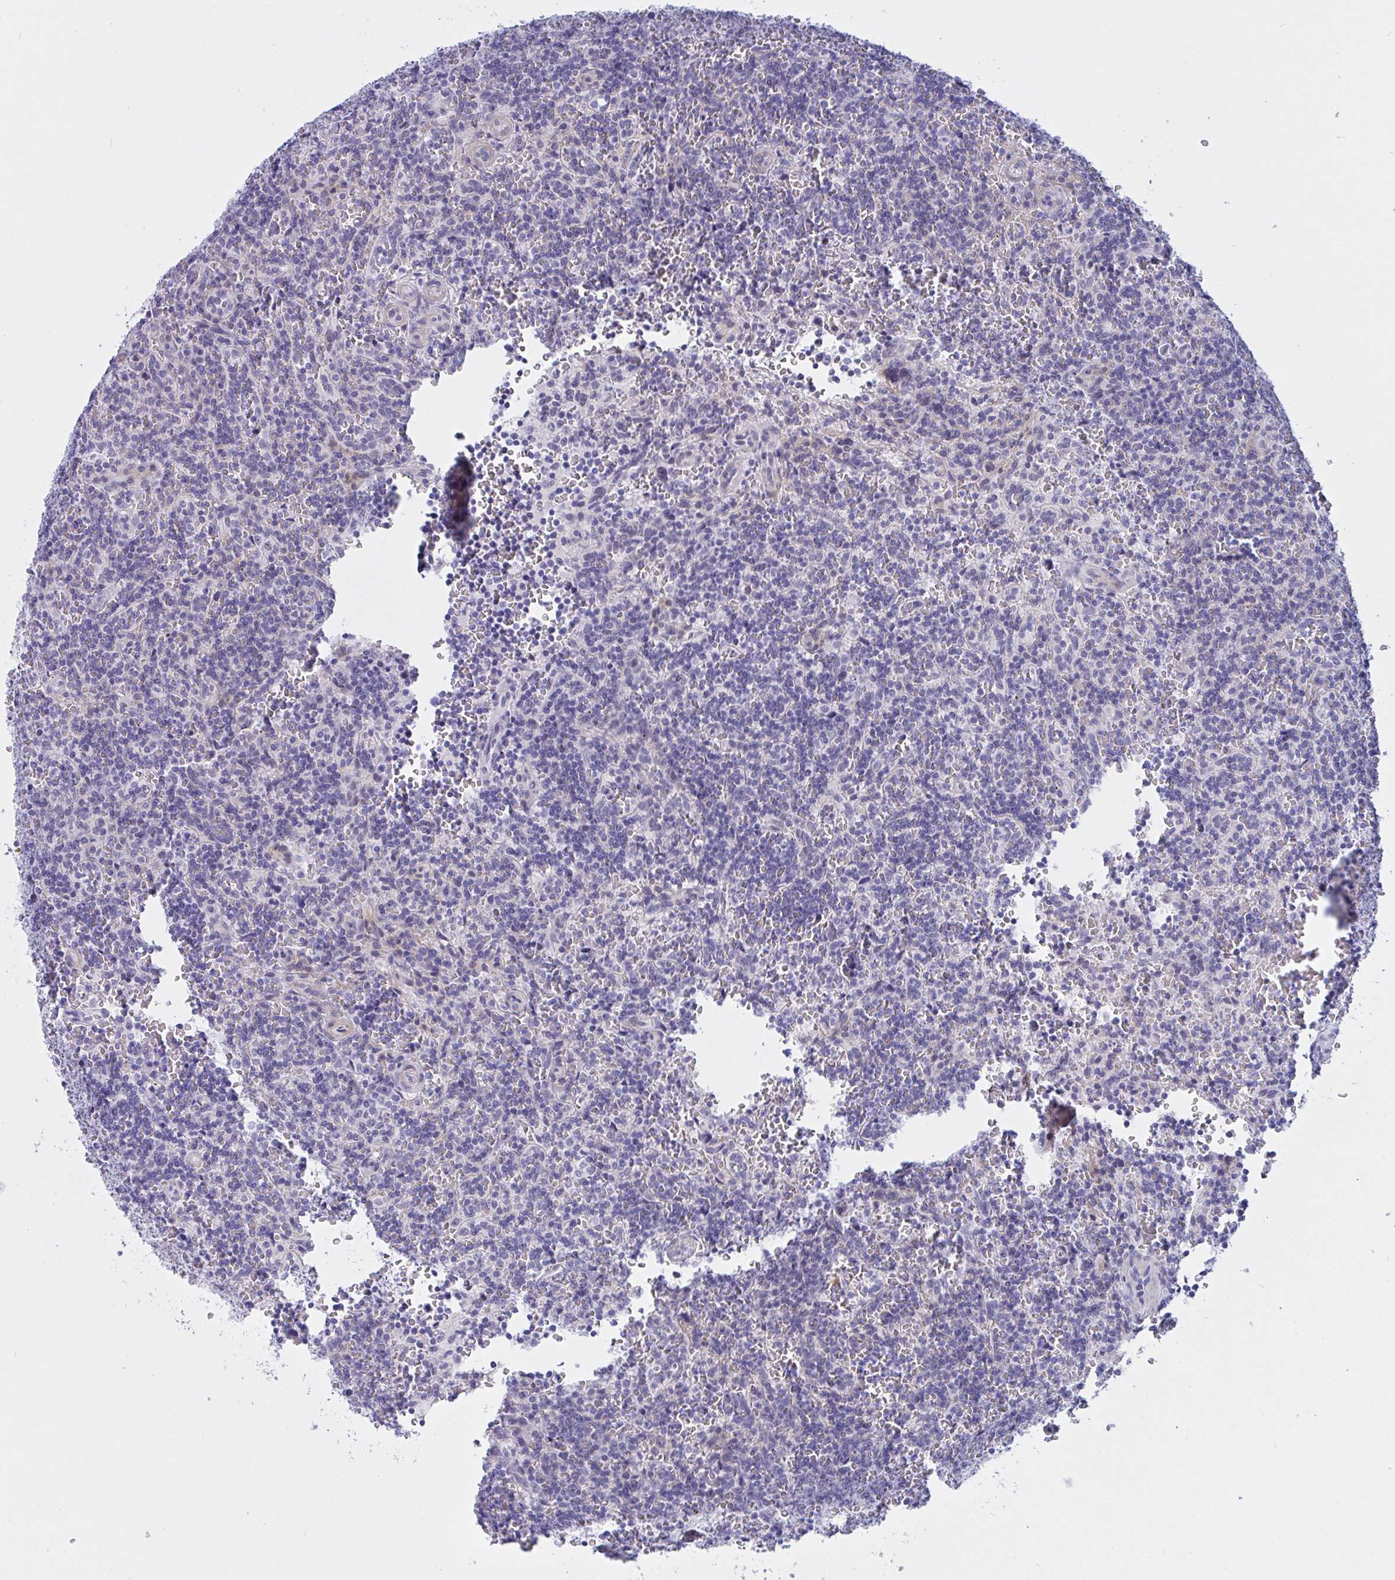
{"staining": {"intensity": "negative", "quantity": "none", "location": "none"}, "tissue": "lymphoma", "cell_type": "Tumor cells", "image_type": "cancer", "snomed": [{"axis": "morphology", "description": "Malignant lymphoma, non-Hodgkin's type, Low grade"}, {"axis": "topography", "description": "Spleen"}], "caption": "This is an immunohistochemistry (IHC) image of lymphoma. There is no positivity in tumor cells.", "gene": "FBXL22", "patient": {"sex": "male", "age": 73}}